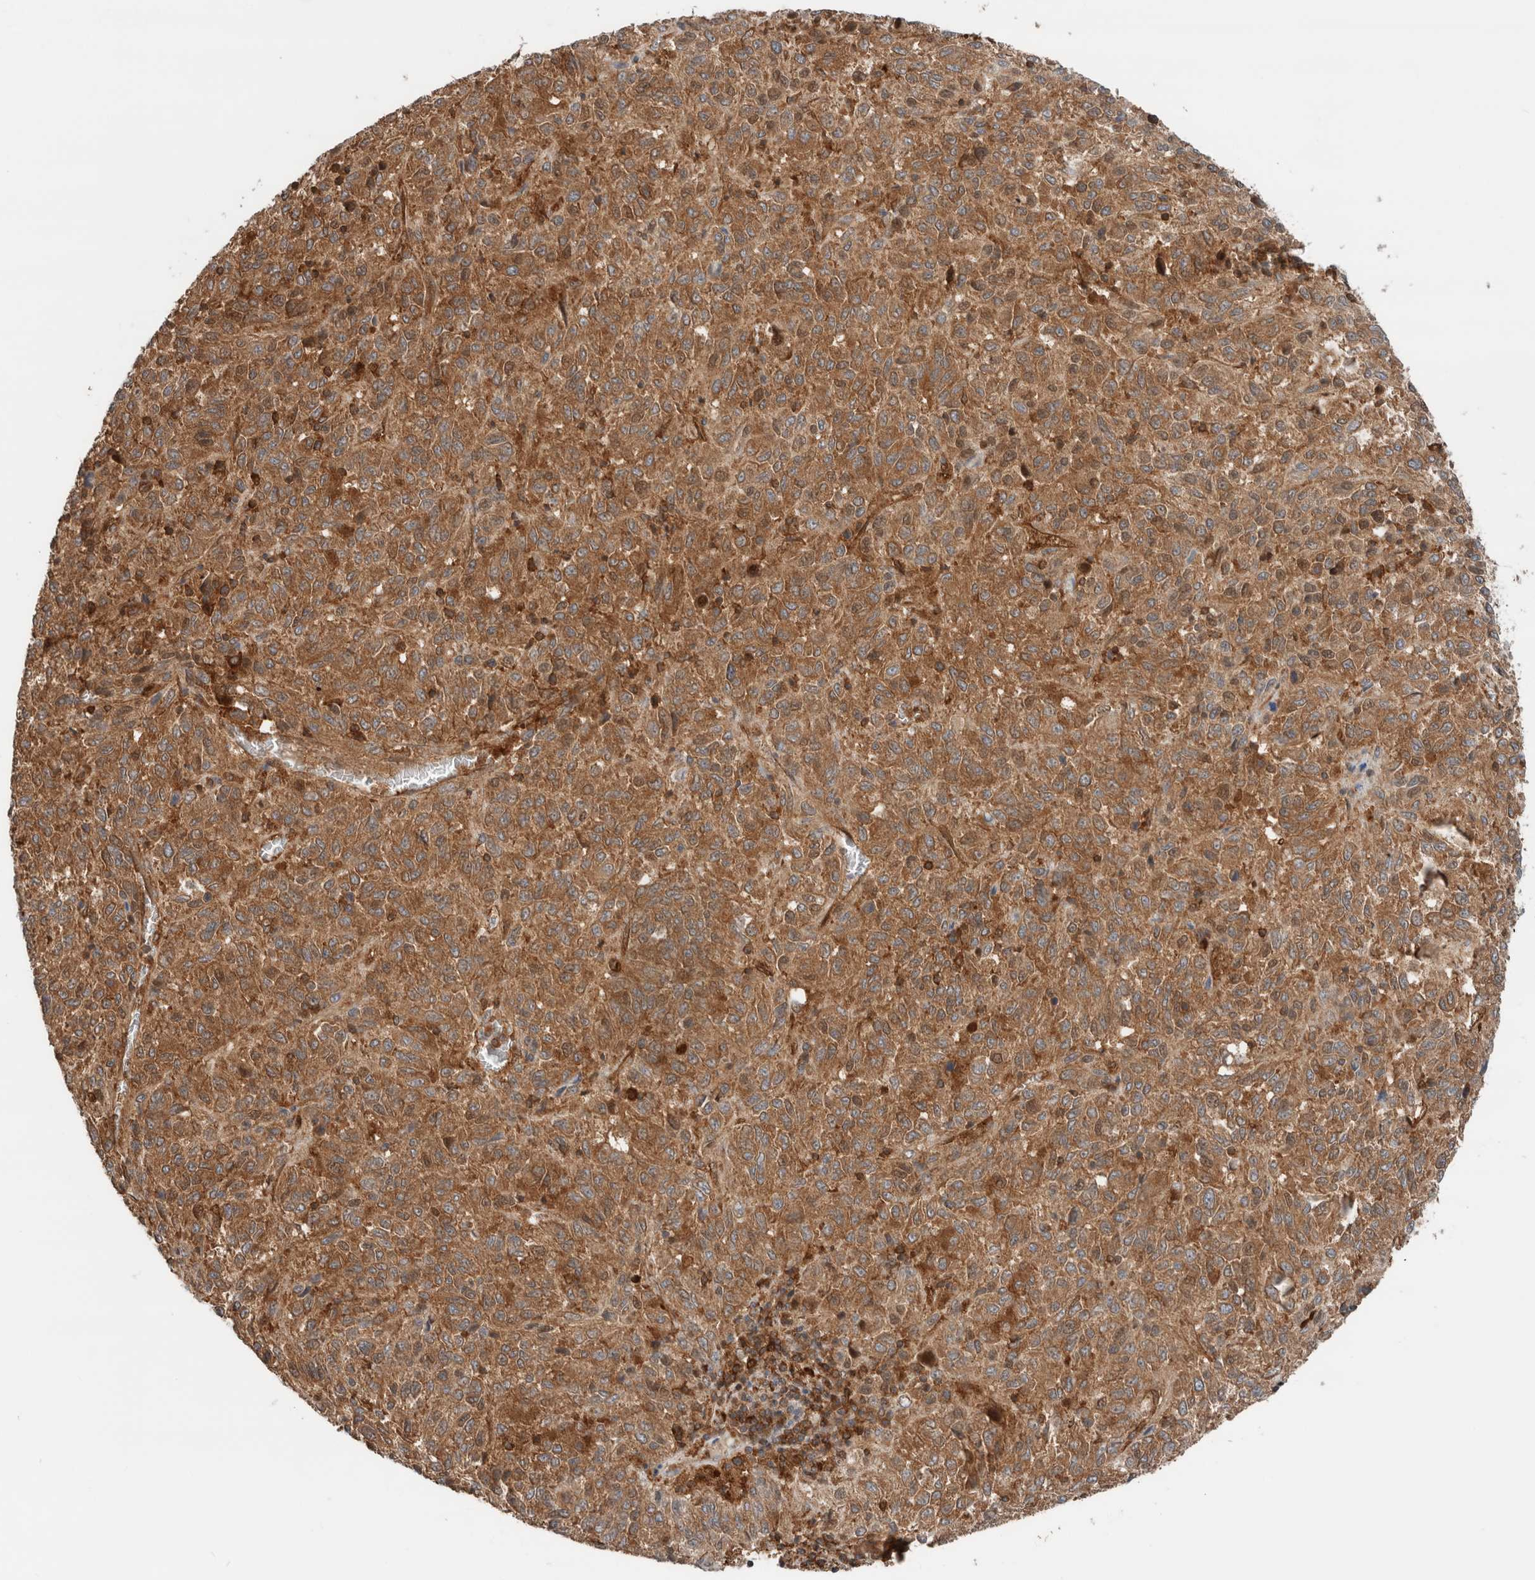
{"staining": {"intensity": "moderate", "quantity": ">75%", "location": "cytoplasmic/membranous"}, "tissue": "melanoma", "cell_type": "Tumor cells", "image_type": "cancer", "snomed": [{"axis": "morphology", "description": "Malignant melanoma, Metastatic site"}, {"axis": "topography", "description": "Lung"}], "caption": "Melanoma stained with a protein marker reveals moderate staining in tumor cells.", "gene": "XPNPEP1", "patient": {"sex": "male", "age": 64}}